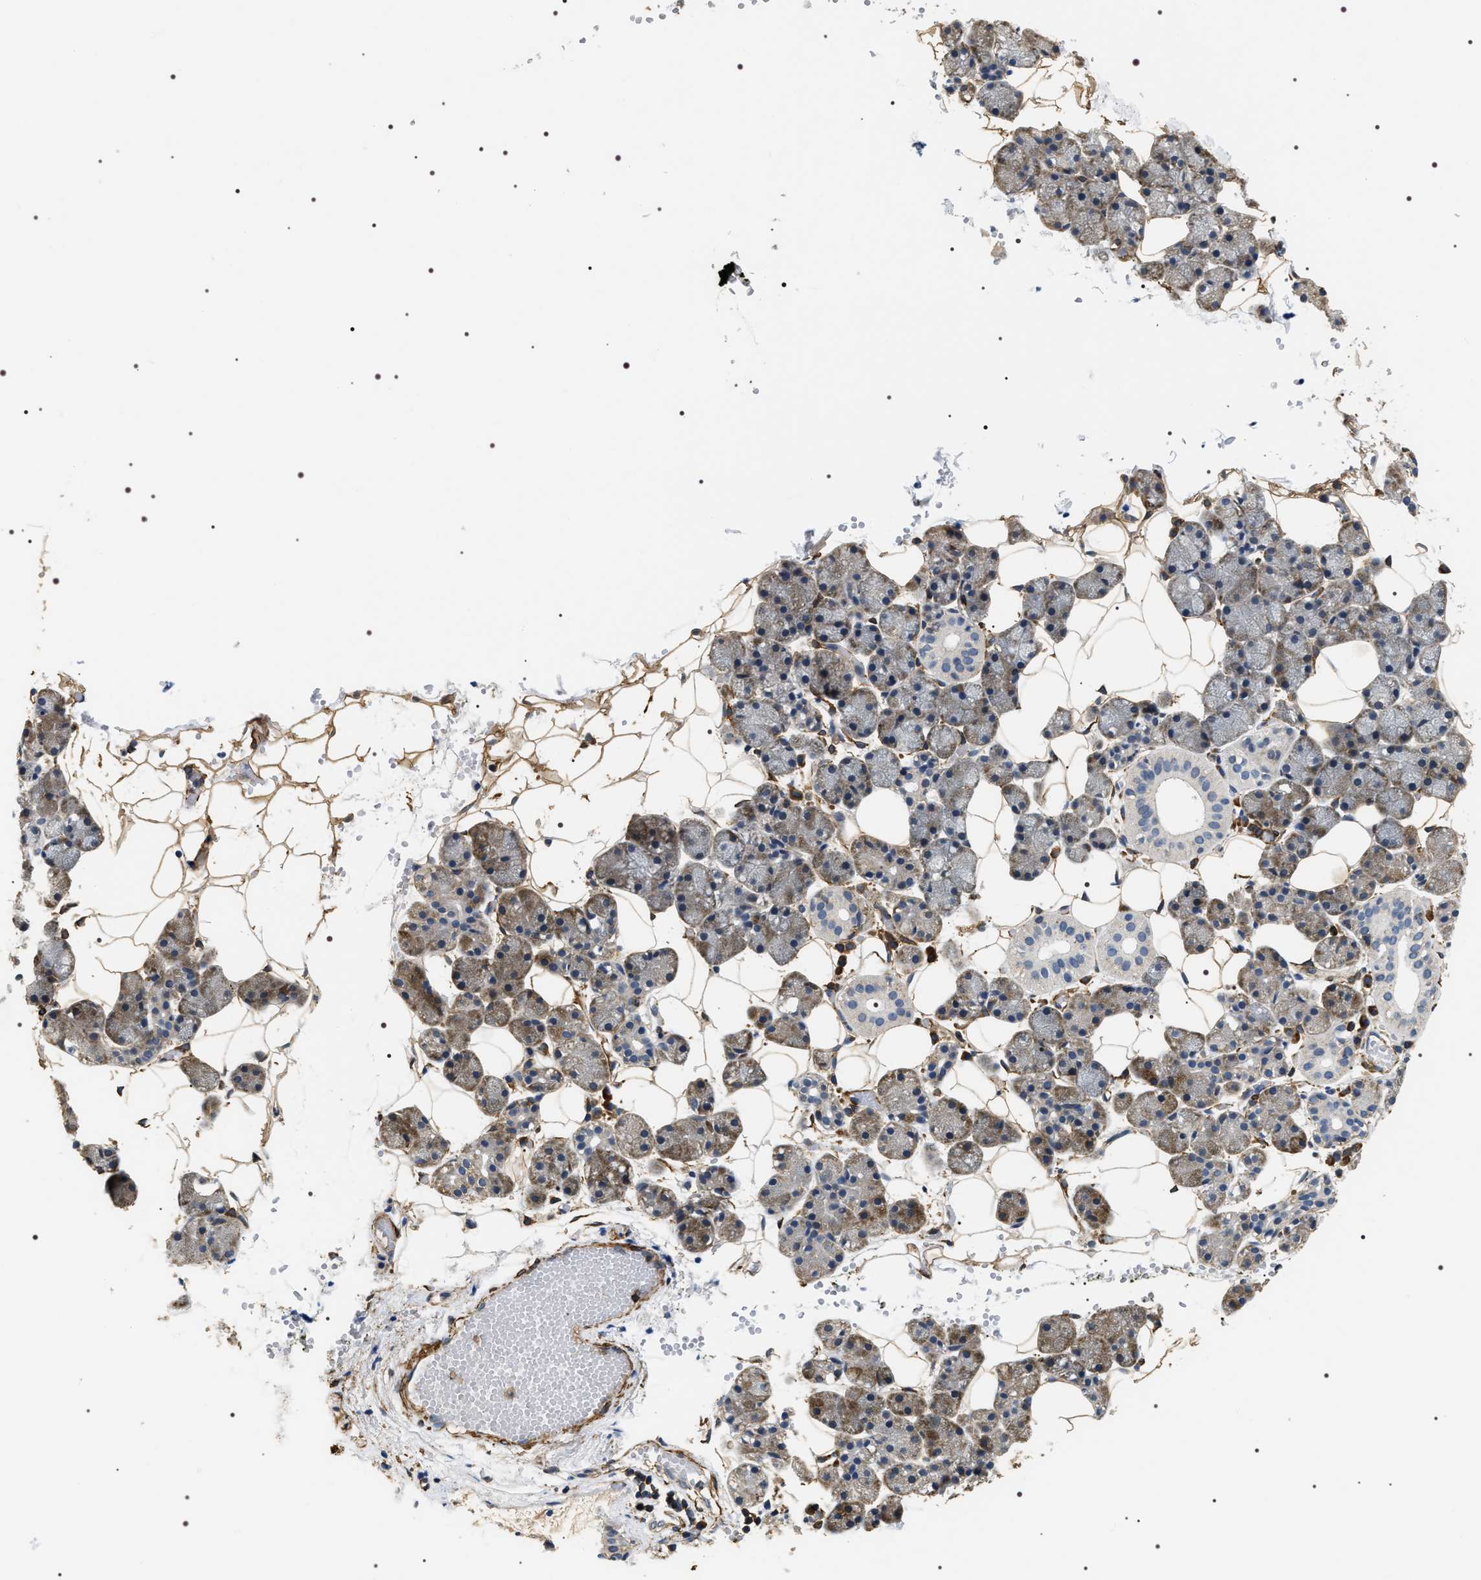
{"staining": {"intensity": "weak", "quantity": "25%-75%", "location": "cytoplasmic/membranous"}, "tissue": "salivary gland", "cell_type": "Glandular cells", "image_type": "normal", "snomed": [{"axis": "morphology", "description": "Normal tissue, NOS"}, {"axis": "topography", "description": "Salivary gland"}], "caption": "DAB (3,3'-diaminobenzidine) immunohistochemical staining of unremarkable human salivary gland exhibits weak cytoplasmic/membranous protein expression in approximately 25%-75% of glandular cells. (DAB IHC with brightfield microscopy, high magnification).", "gene": "ZC3HAV1L", "patient": {"sex": "female", "age": 33}}